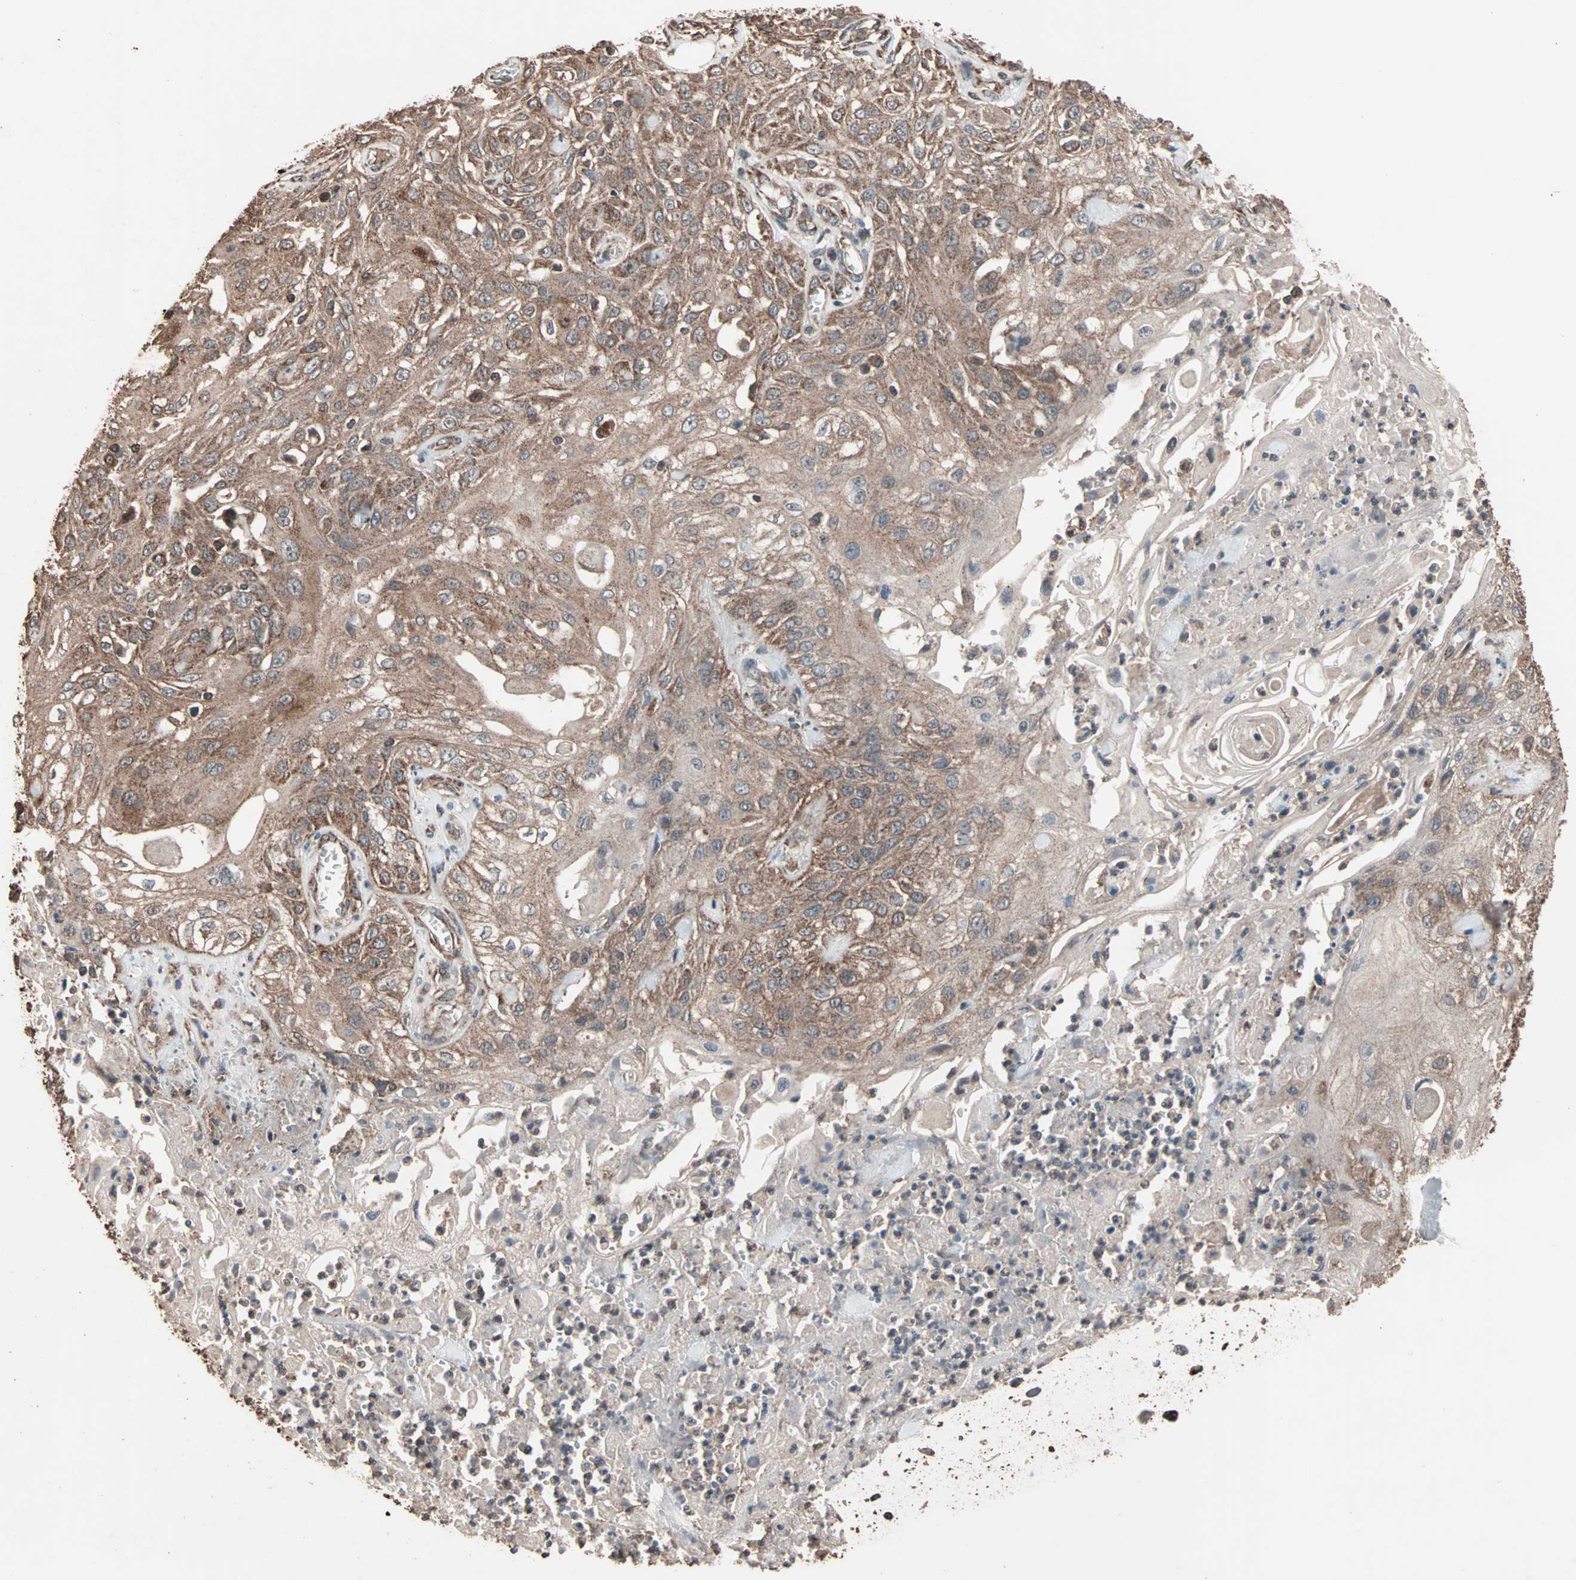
{"staining": {"intensity": "moderate", "quantity": ">75%", "location": "cytoplasmic/membranous"}, "tissue": "skin cancer", "cell_type": "Tumor cells", "image_type": "cancer", "snomed": [{"axis": "morphology", "description": "Squamous cell carcinoma, NOS"}, {"axis": "morphology", "description": "Squamous cell carcinoma, metastatic, NOS"}, {"axis": "topography", "description": "Skin"}, {"axis": "topography", "description": "Lymph node"}], "caption": "DAB immunohistochemical staining of skin cancer demonstrates moderate cytoplasmic/membranous protein expression in about >75% of tumor cells.", "gene": "MRPL2", "patient": {"sex": "male", "age": 75}}